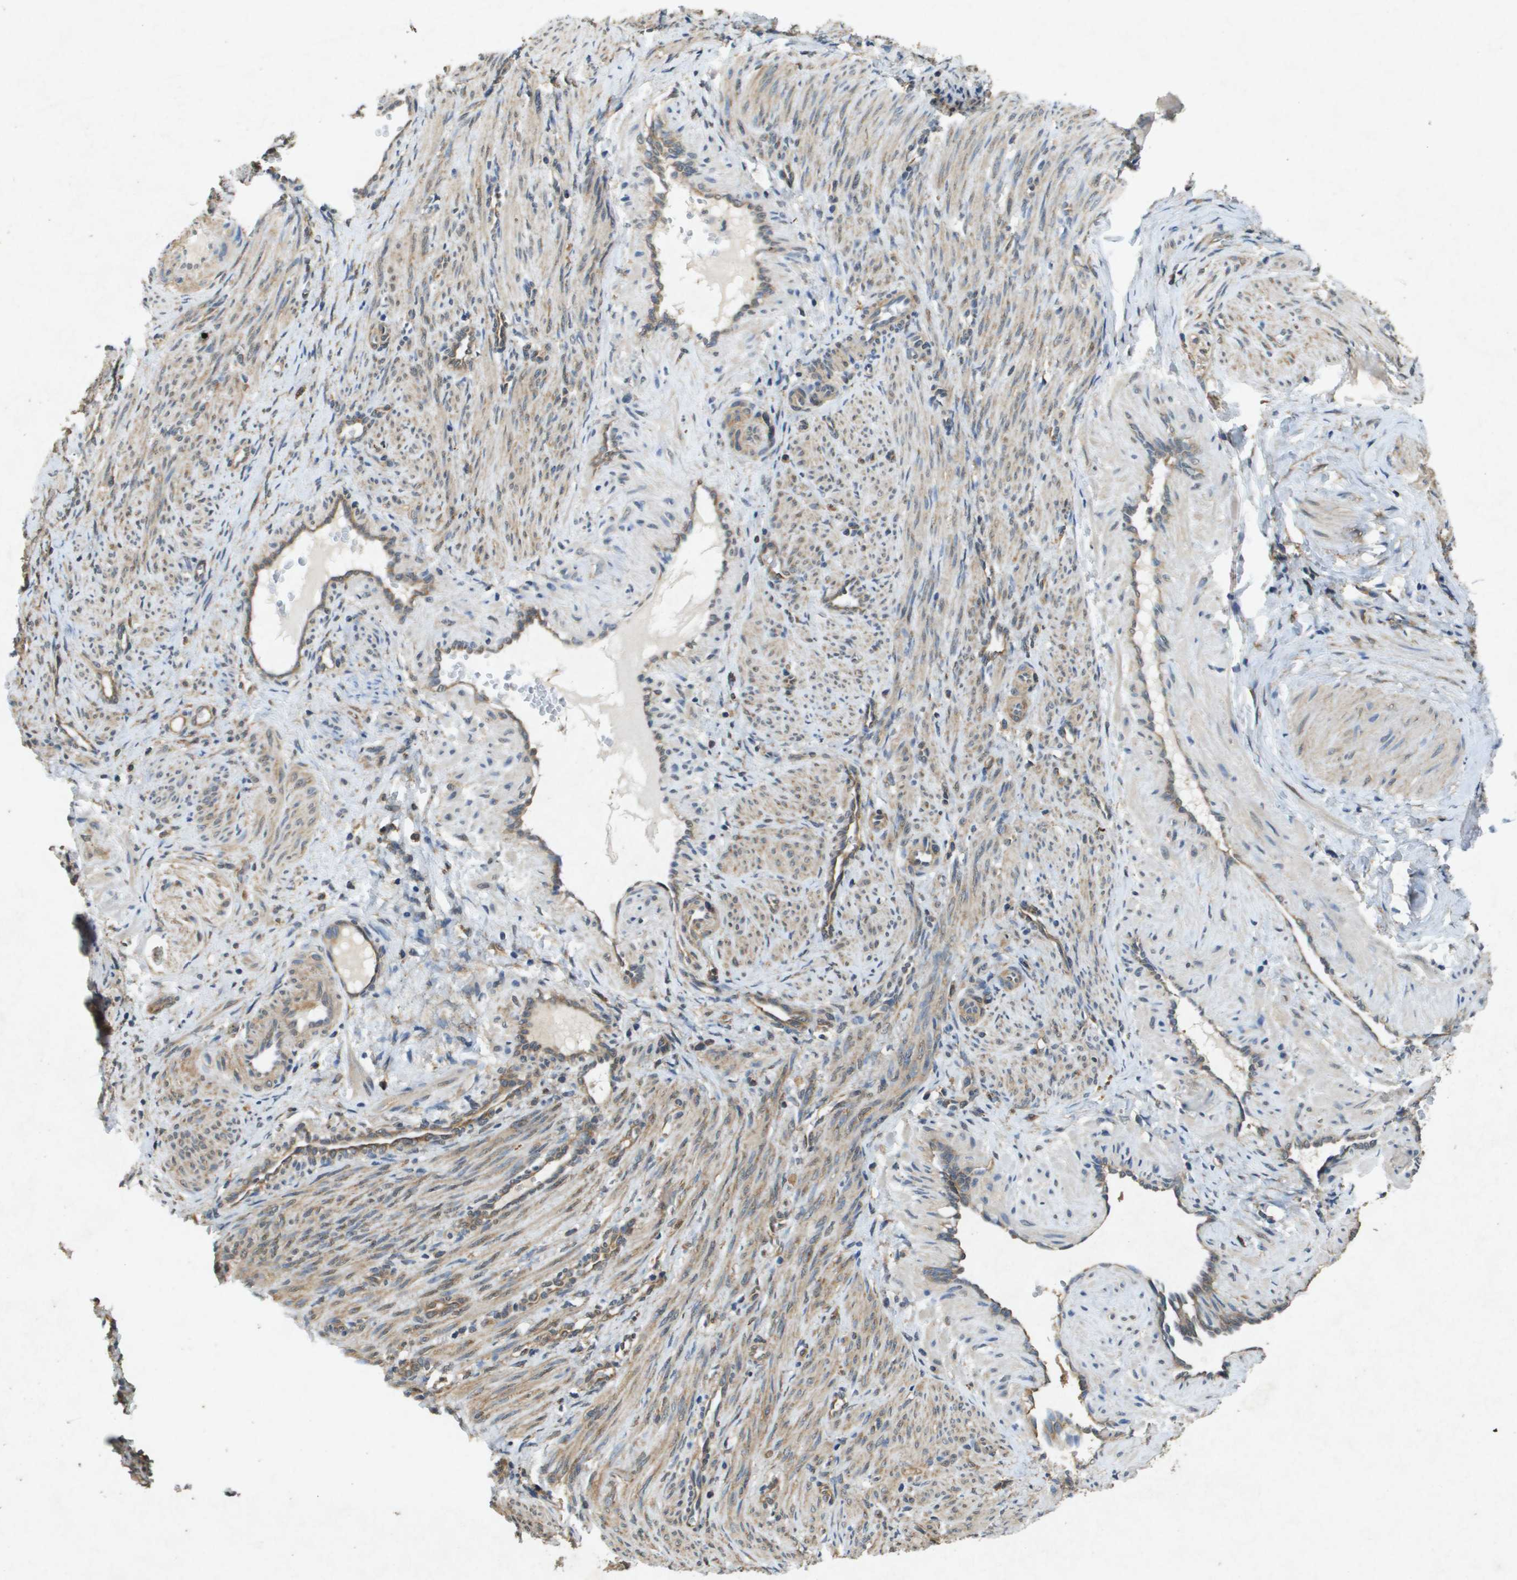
{"staining": {"intensity": "weak", "quantity": "25%-75%", "location": "cytoplasmic/membranous"}, "tissue": "smooth muscle", "cell_type": "Smooth muscle cells", "image_type": "normal", "snomed": [{"axis": "morphology", "description": "Normal tissue, NOS"}, {"axis": "topography", "description": "Endometrium"}], "caption": "Immunohistochemical staining of benign smooth muscle exhibits 25%-75% levels of weak cytoplasmic/membranous protein positivity in approximately 25%-75% of smooth muscle cells.", "gene": "PTPRT", "patient": {"sex": "female", "age": 33}}